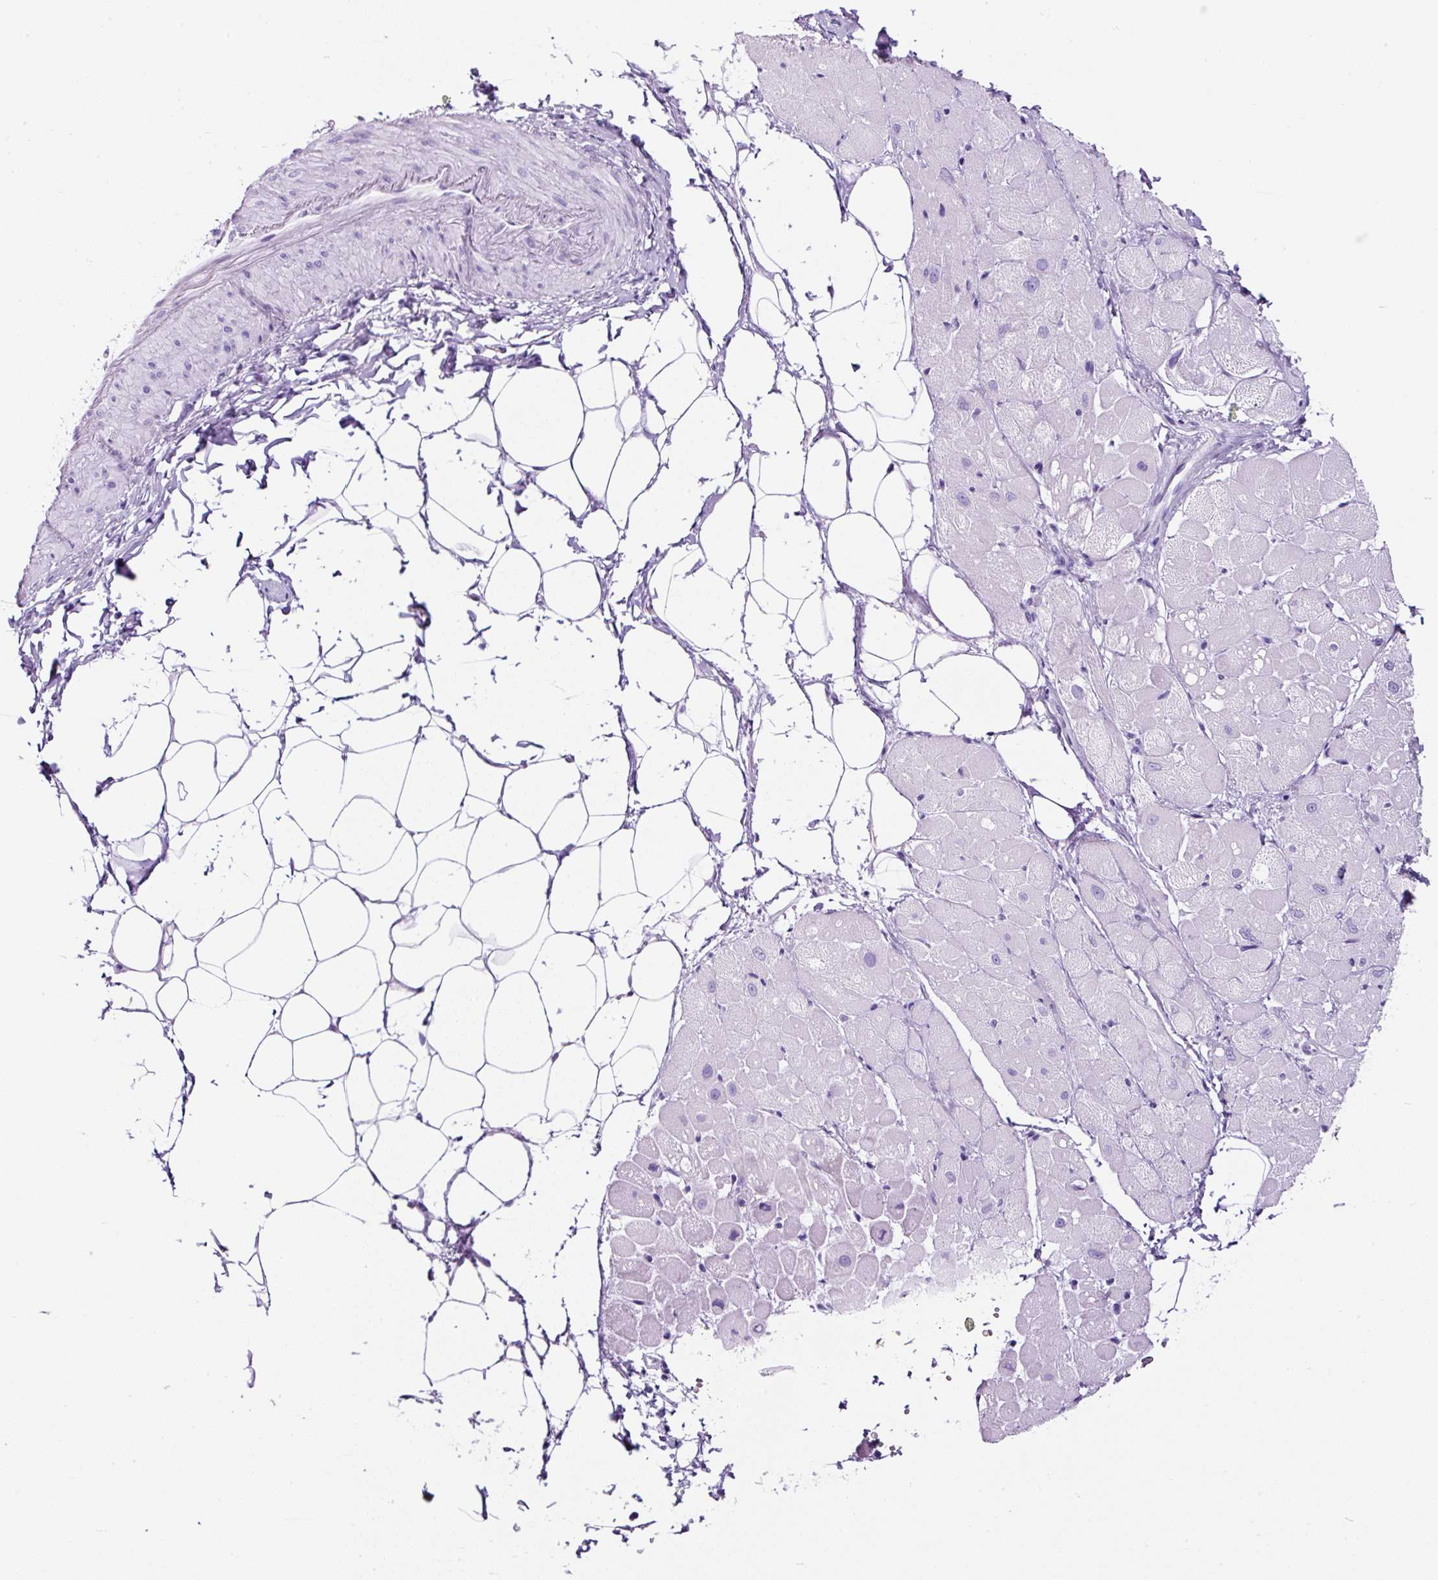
{"staining": {"intensity": "negative", "quantity": "none", "location": "none"}, "tissue": "heart muscle", "cell_type": "Cardiomyocytes", "image_type": "normal", "snomed": [{"axis": "morphology", "description": "Normal tissue, NOS"}, {"axis": "topography", "description": "Heart"}], "caption": "Heart muscle was stained to show a protein in brown. There is no significant staining in cardiomyocytes. (Immunohistochemistry (ihc), brightfield microscopy, high magnification).", "gene": "TMEM200B", "patient": {"sex": "male", "age": 62}}